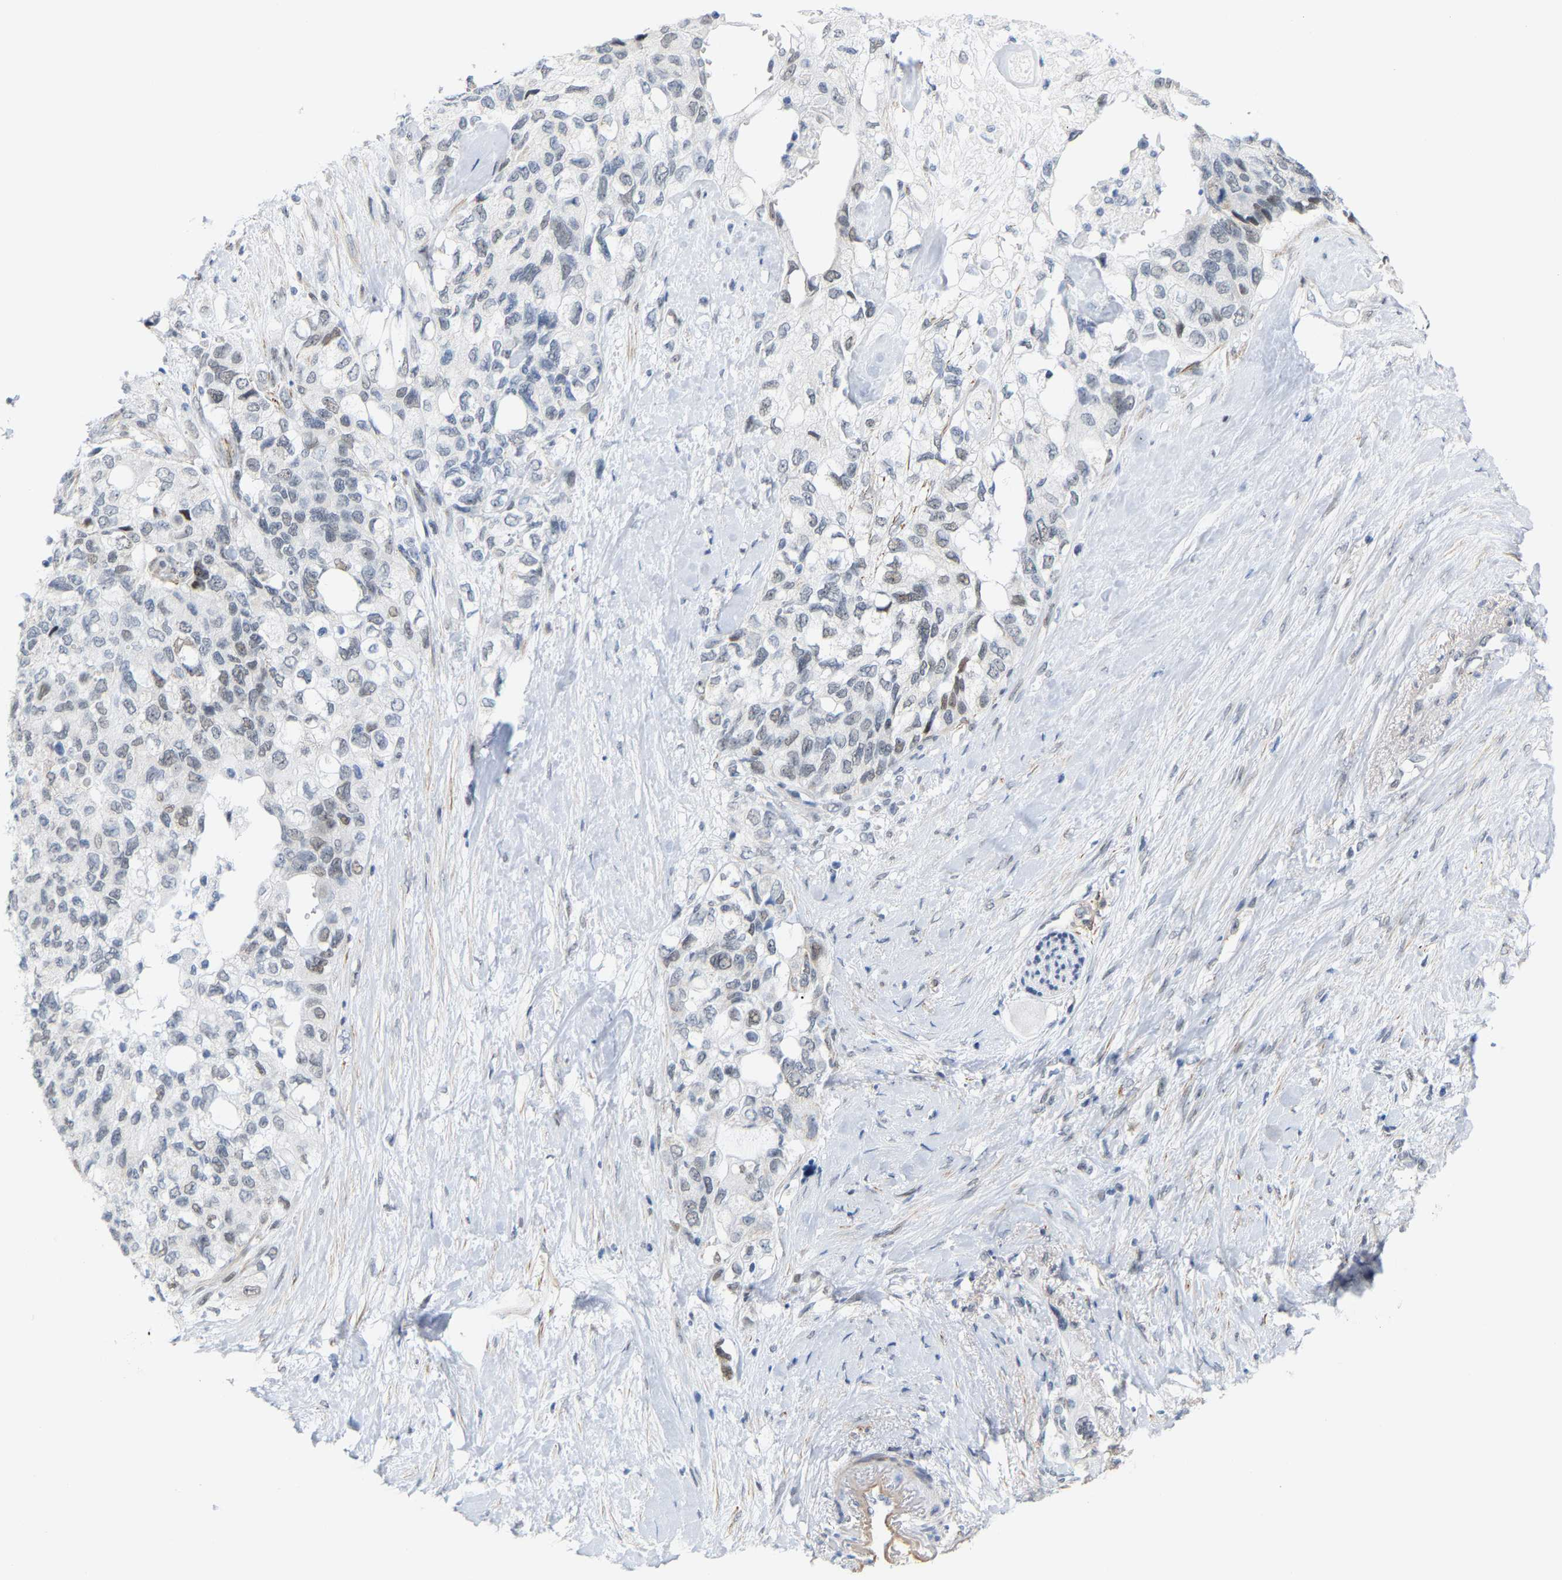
{"staining": {"intensity": "weak", "quantity": "<25%", "location": "nuclear"}, "tissue": "pancreatic cancer", "cell_type": "Tumor cells", "image_type": "cancer", "snomed": [{"axis": "morphology", "description": "Adenocarcinoma, NOS"}, {"axis": "topography", "description": "Pancreas"}], "caption": "Immunohistochemical staining of pancreatic cancer reveals no significant staining in tumor cells.", "gene": "FAM180A", "patient": {"sex": "female", "age": 56}}